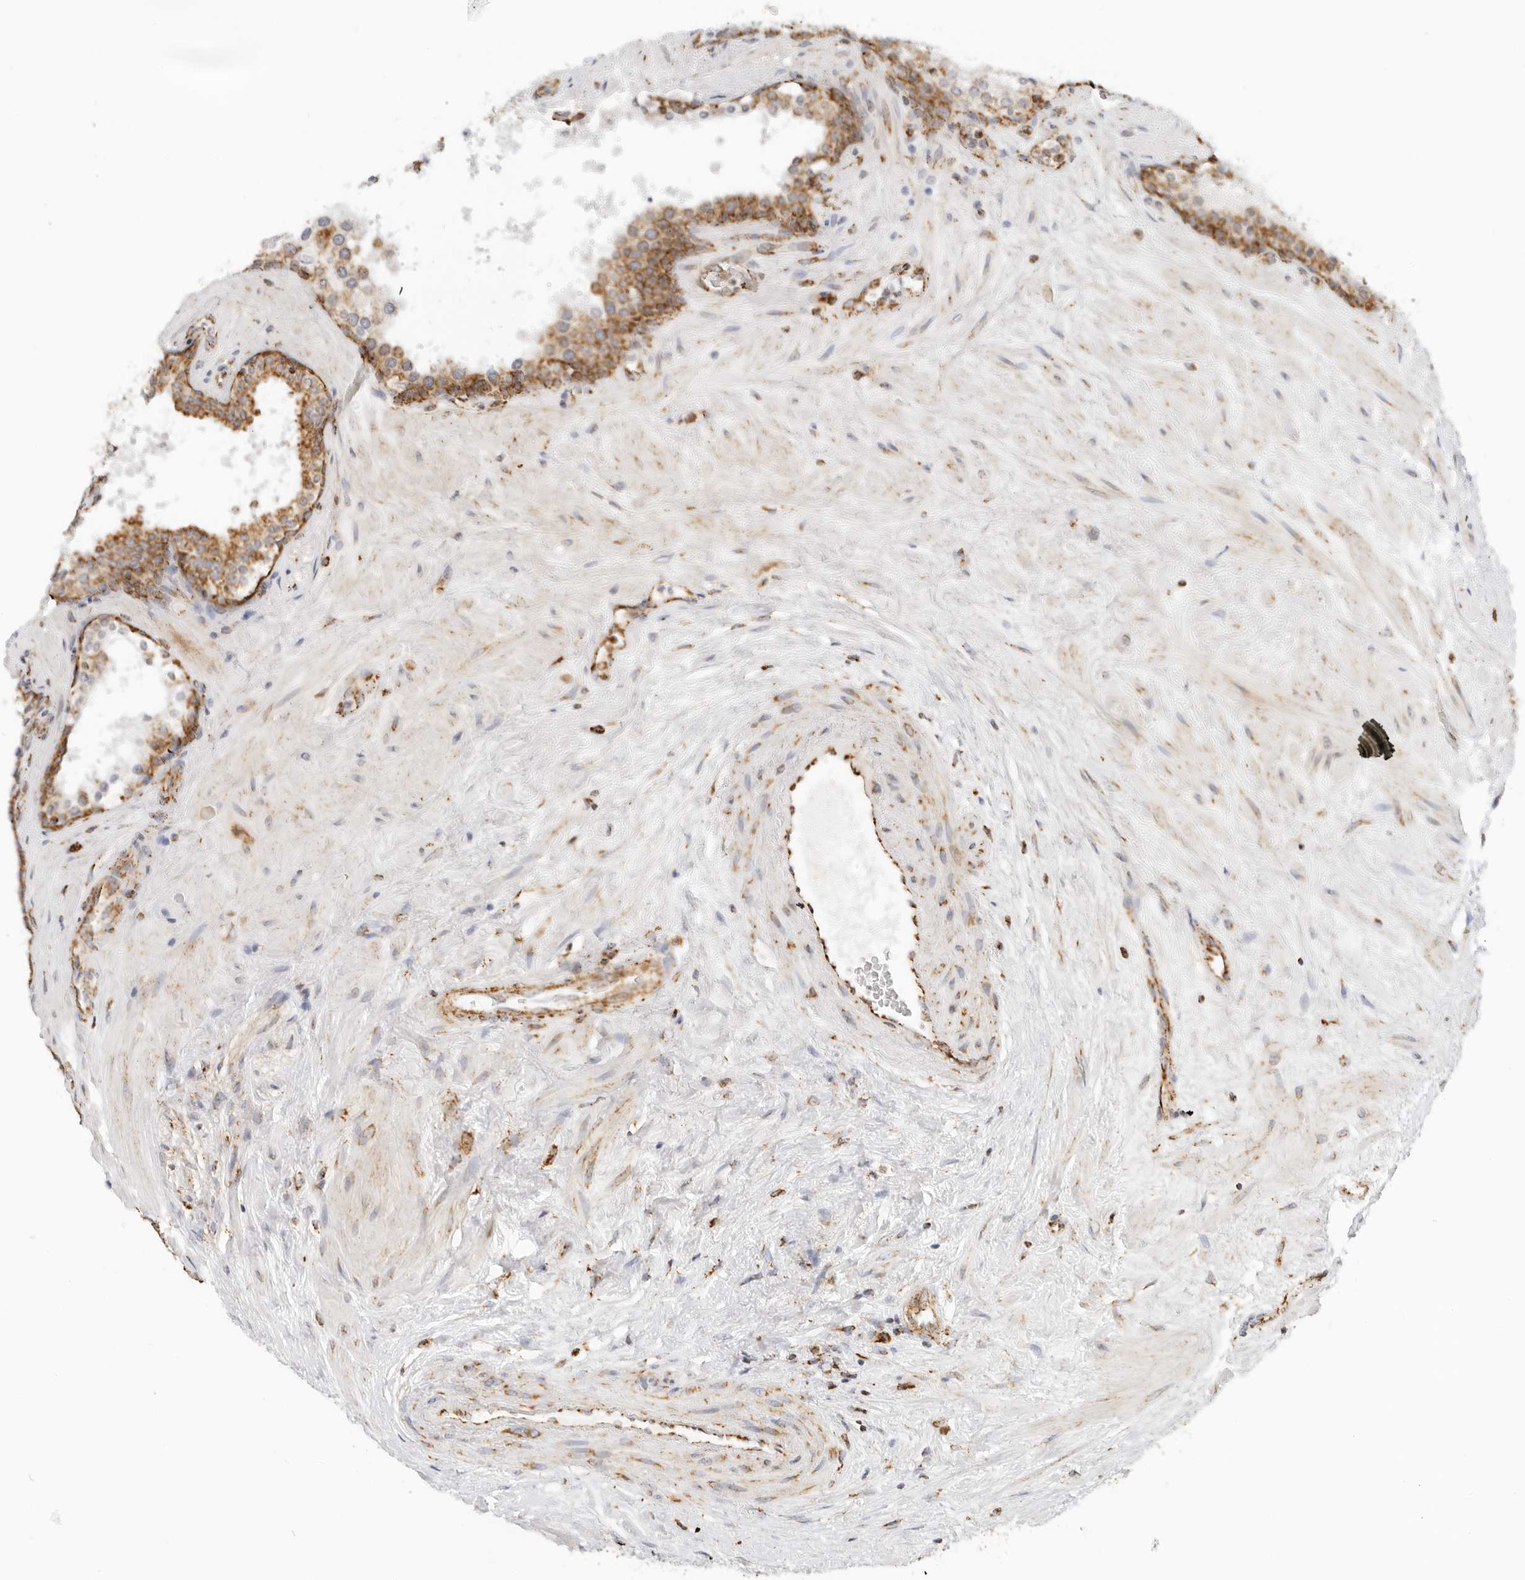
{"staining": {"intensity": "strong", "quantity": ">75%", "location": "cytoplasmic/membranous"}, "tissue": "prostate cancer", "cell_type": "Tumor cells", "image_type": "cancer", "snomed": [{"axis": "morphology", "description": "Adenocarcinoma, High grade"}, {"axis": "topography", "description": "Prostate"}], "caption": "Human high-grade adenocarcinoma (prostate) stained with a brown dye demonstrates strong cytoplasmic/membranous positive expression in about >75% of tumor cells.", "gene": "RC3H1", "patient": {"sex": "male", "age": 56}}